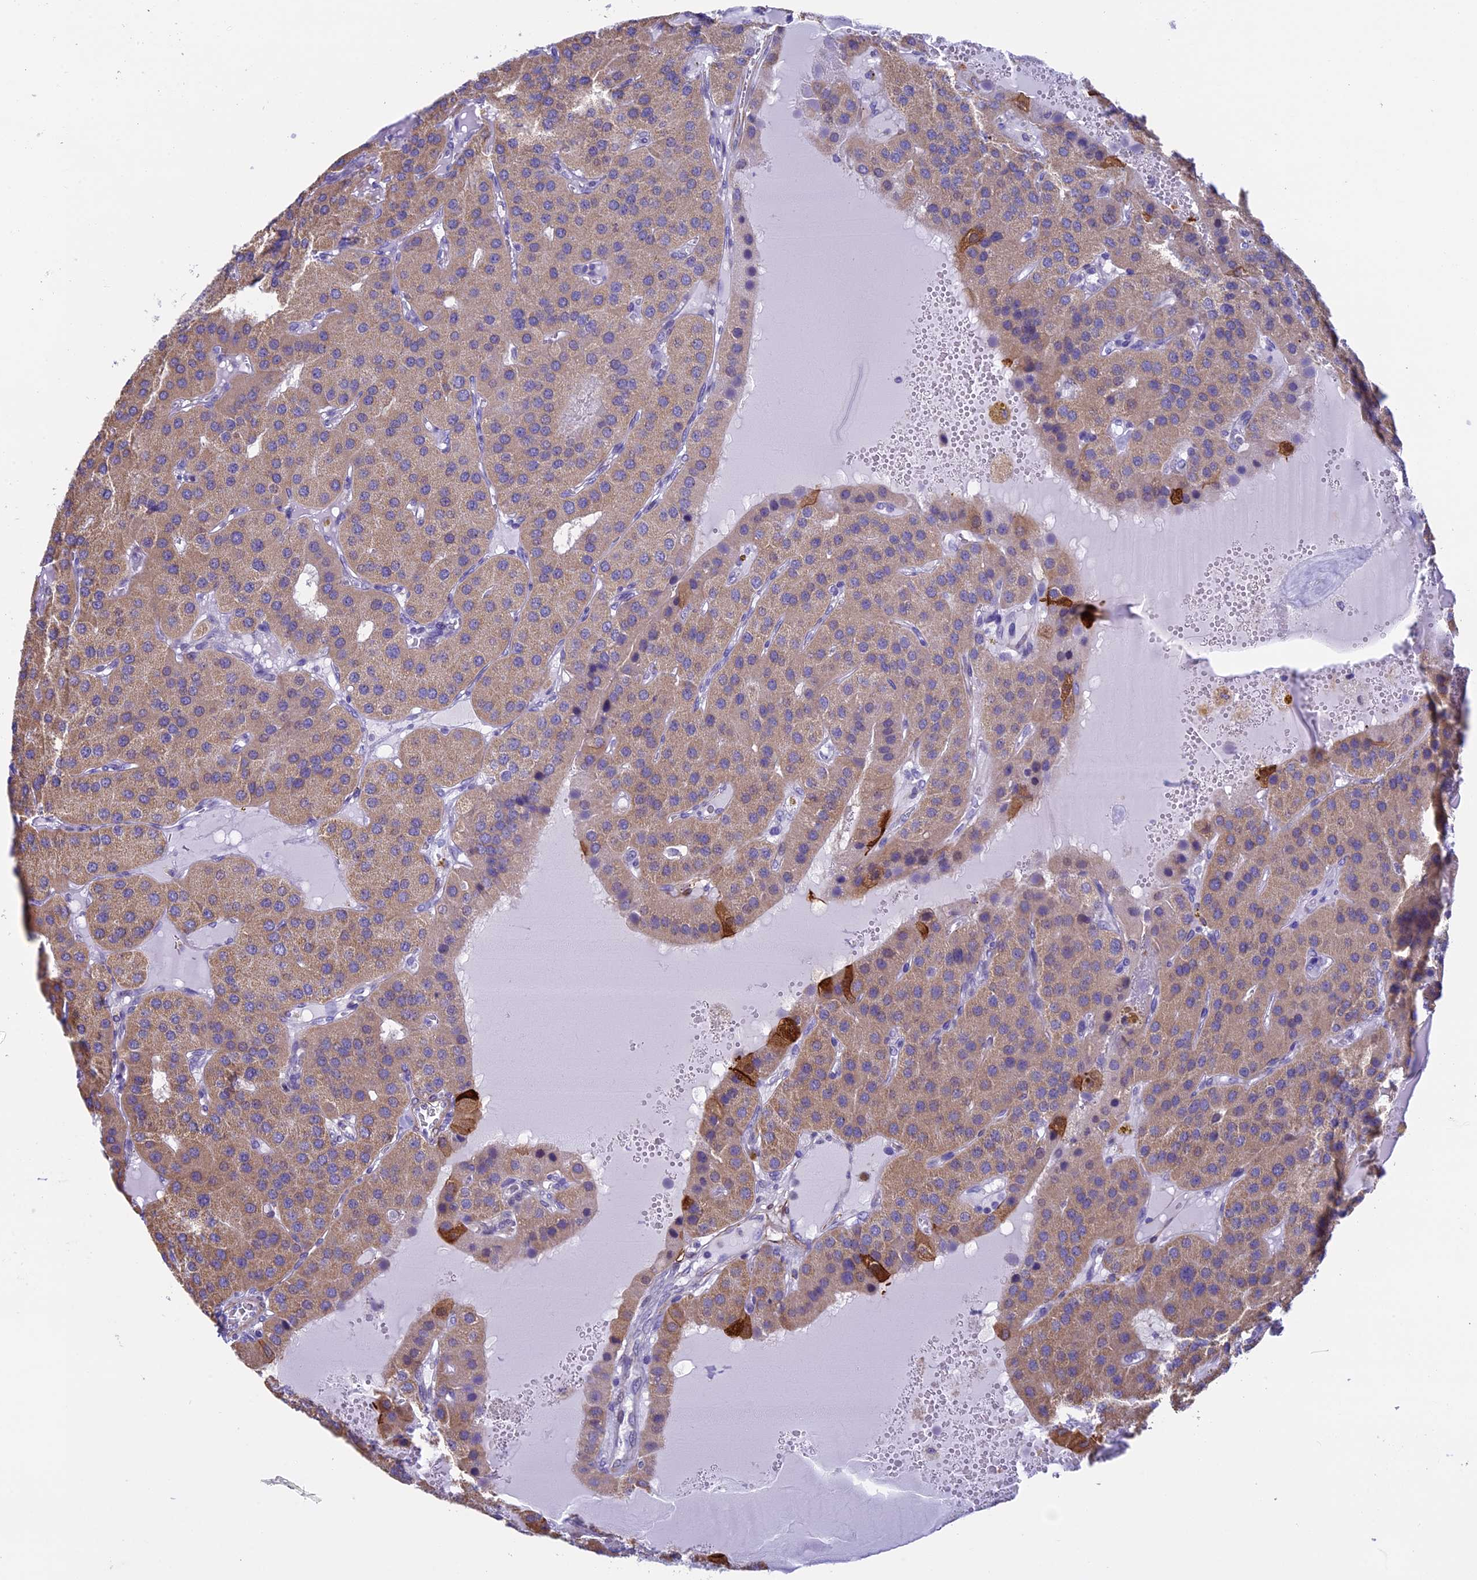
{"staining": {"intensity": "weak", "quantity": ">75%", "location": "cytoplasmic/membranous"}, "tissue": "parathyroid gland", "cell_type": "Glandular cells", "image_type": "normal", "snomed": [{"axis": "morphology", "description": "Normal tissue, NOS"}, {"axis": "morphology", "description": "Adenoma, NOS"}, {"axis": "topography", "description": "Parathyroid gland"}], "caption": "An image of parathyroid gland stained for a protein shows weak cytoplasmic/membranous brown staining in glandular cells. The protein is shown in brown color, while the nuclei are stained blue.", "gene": "IGSF6", "patient": {"sex": "female", "age": 86}}